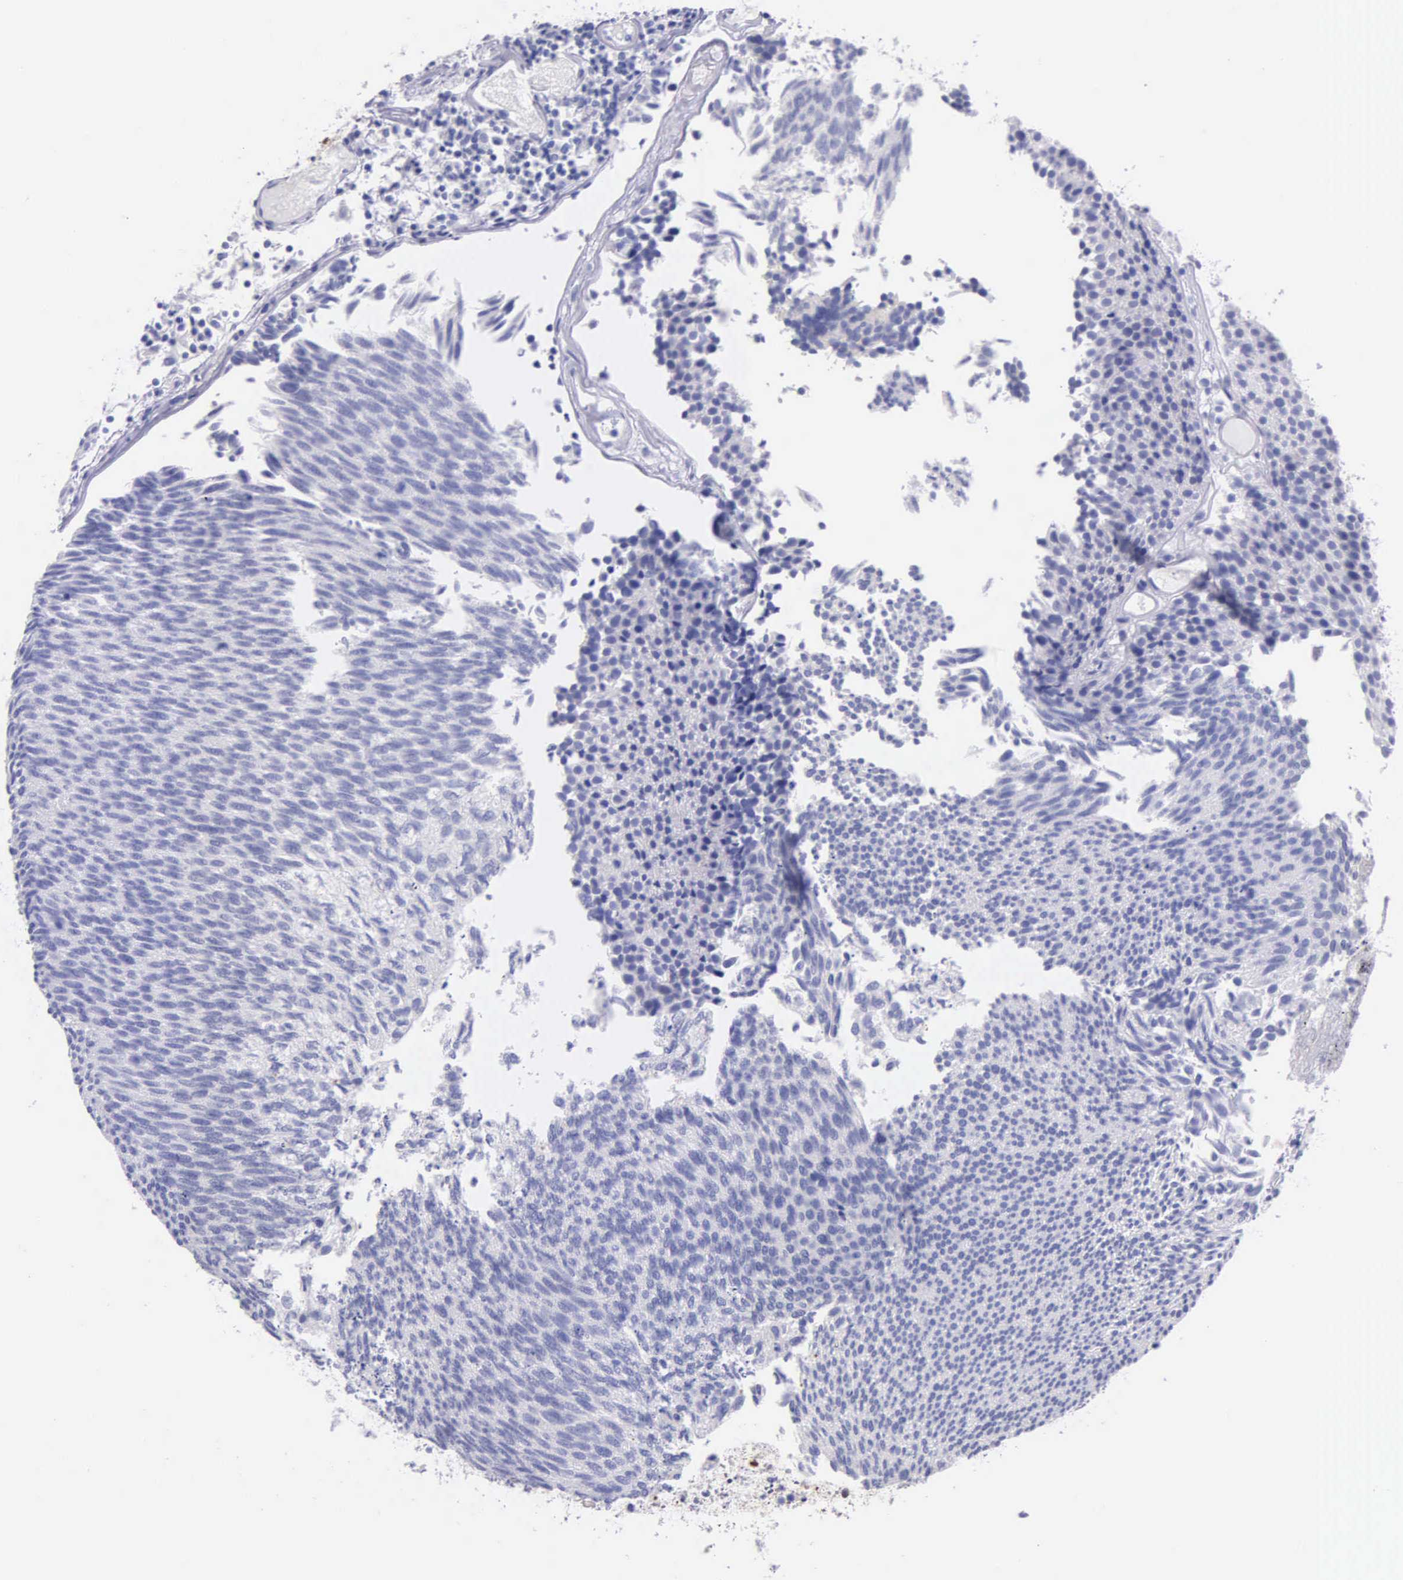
{"staining": {"intensity": "negative", "quantity": "none", "location": "none"}, "tissue": "urothelial cancer", "cell_type": "Tumor cells", "image_type": "cancer", "snomed": [{"axis": "morphology", "description": "Urothelial carcinoma, Low grade"}, {"axis": "topography", "description": "Urinary bladder"}], "caption": "A high-resolution micrograph shows immunohistochemistry (IHC) staining of urothelial cancer, which exhibits no significant expression in tumor cells.", "gene": "GSTT2", "patient": {"sex": "male", "age": 85}}